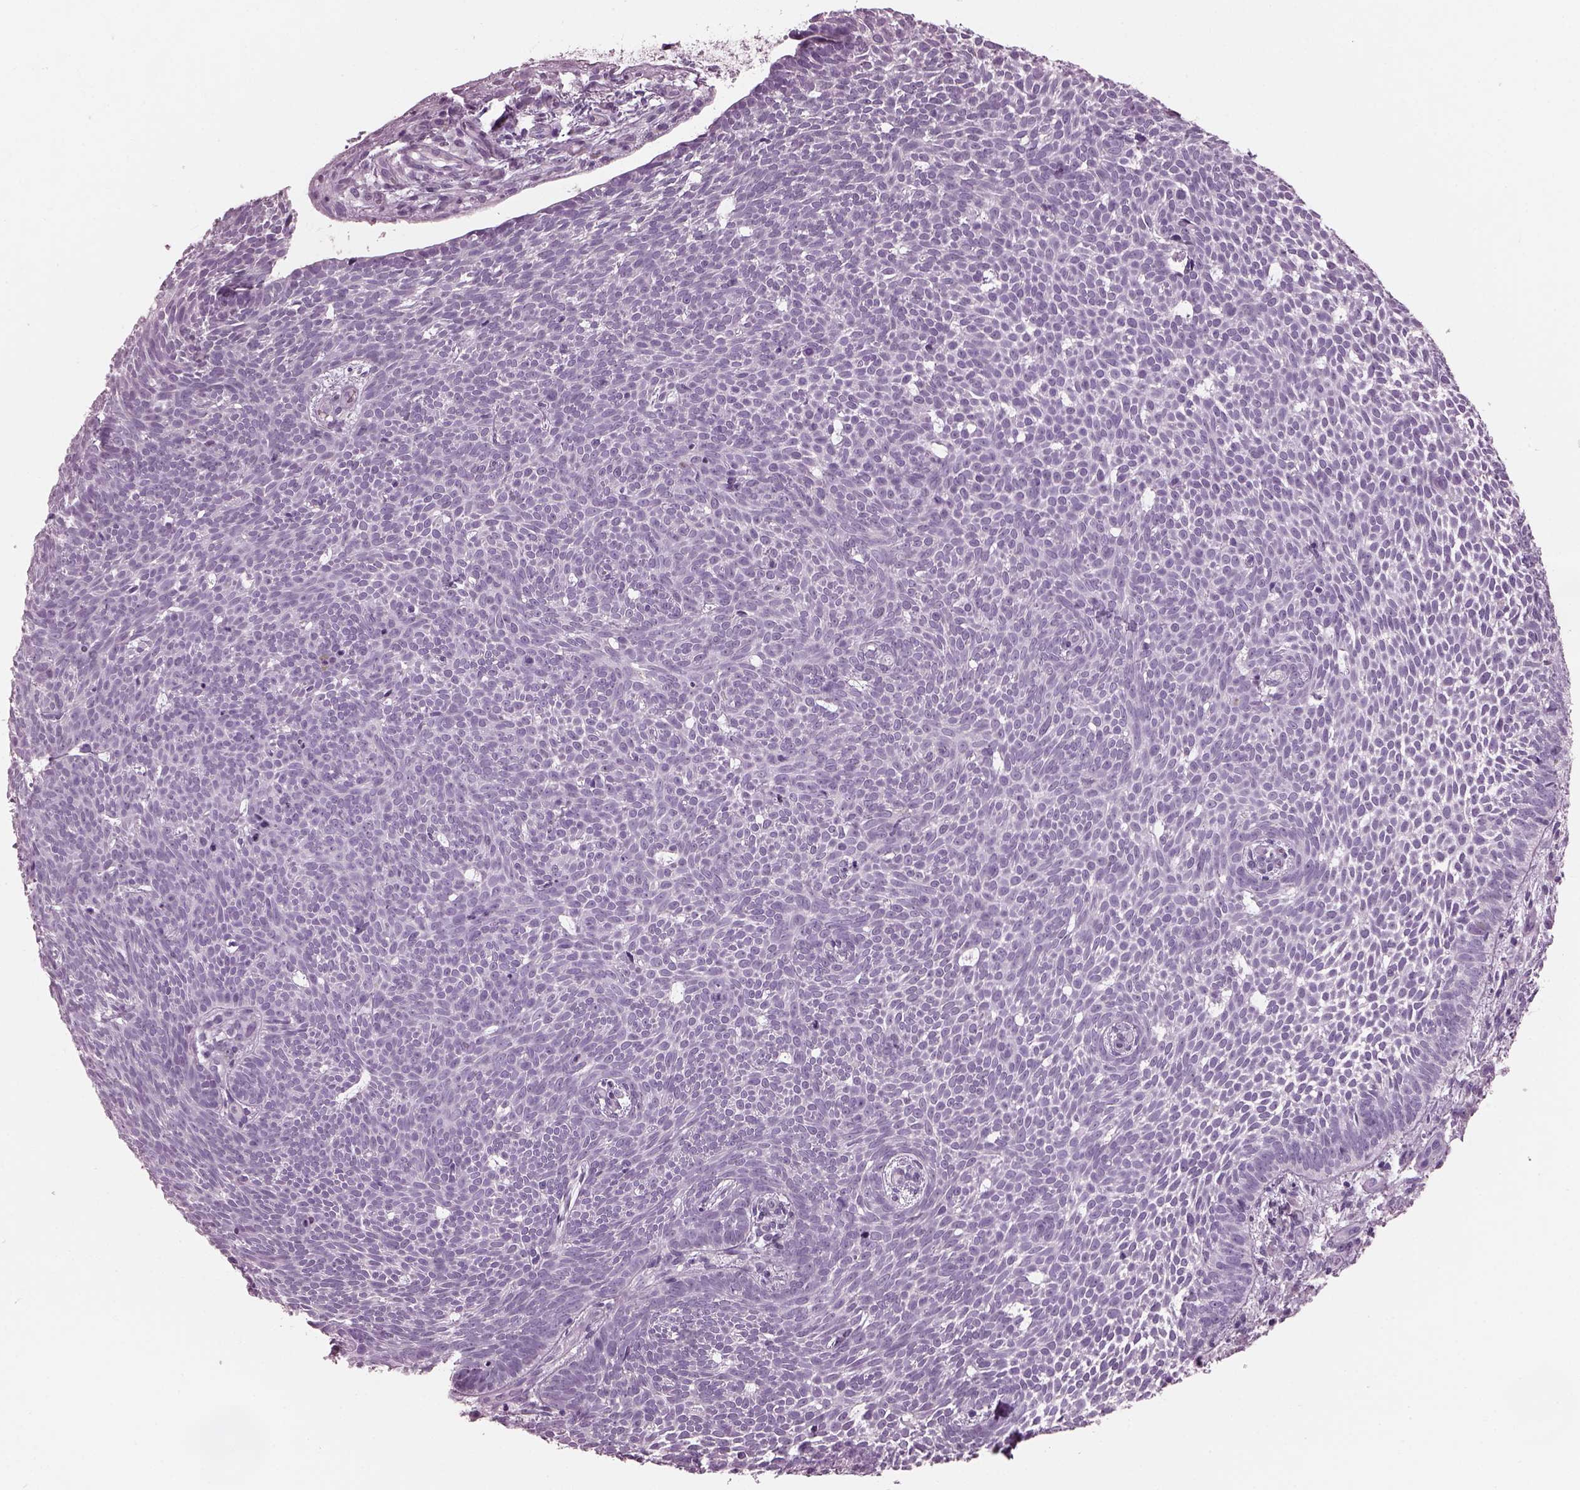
{"staining": {"intensity": "negative", "quantity": "none", "location": "none"}, "tissue": "skin cancer", "cell_type": "Tumor cells", "image_type": "cancer", "snomed": [{"axis": "morphology", "description": "Basal cell carcinoma"}, {"axis": "topography", "description": "Skin"}], "caption": "Immunohistochemistry (IHC) of human skin basal cell carcinoma demonstrates no positivity in tumor cells.", "gene": "PACRG", "patient": {"sex": "male", "age": 59}}